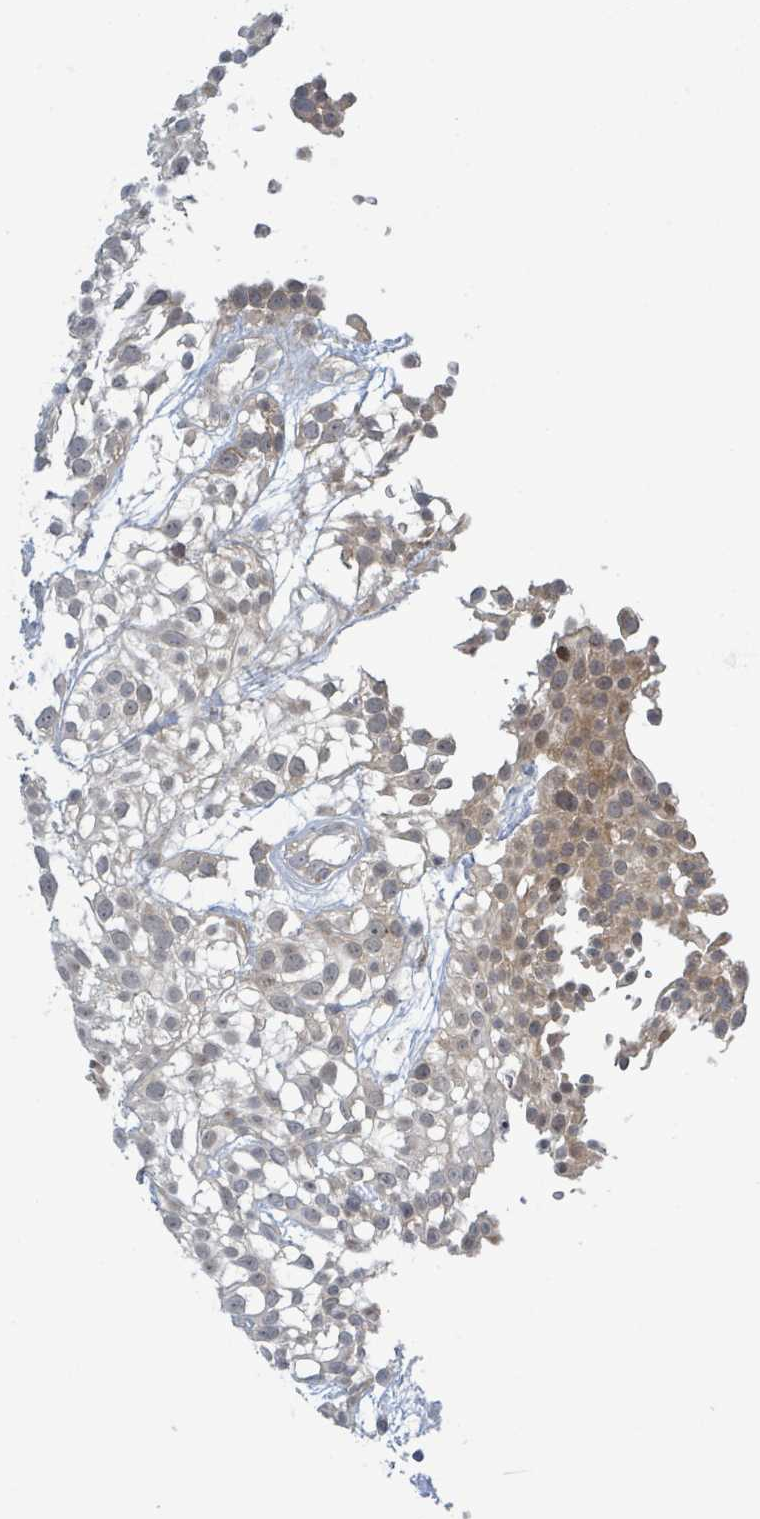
{"staining": {"intensity": "weak", "quantity": "25%-75%", "location": "nuclear"}, "tissue": "urothelial cancer", "cell_type": "Tumor cells", "image_type": "cancer", "snomed": [{"axis": "morphology", "description": "Urothelial carcinoma, High grade"}, {"axis": "topography", "description": "Urinary bladder"}], "caption": "This image shows immunohistochemistry staining of human urothelial cancer, with low weak nuclear positivity in about 25%-75% of tumor cells.", "gene": "RPL32", "patient": {"sex": "male", "age": 56}}